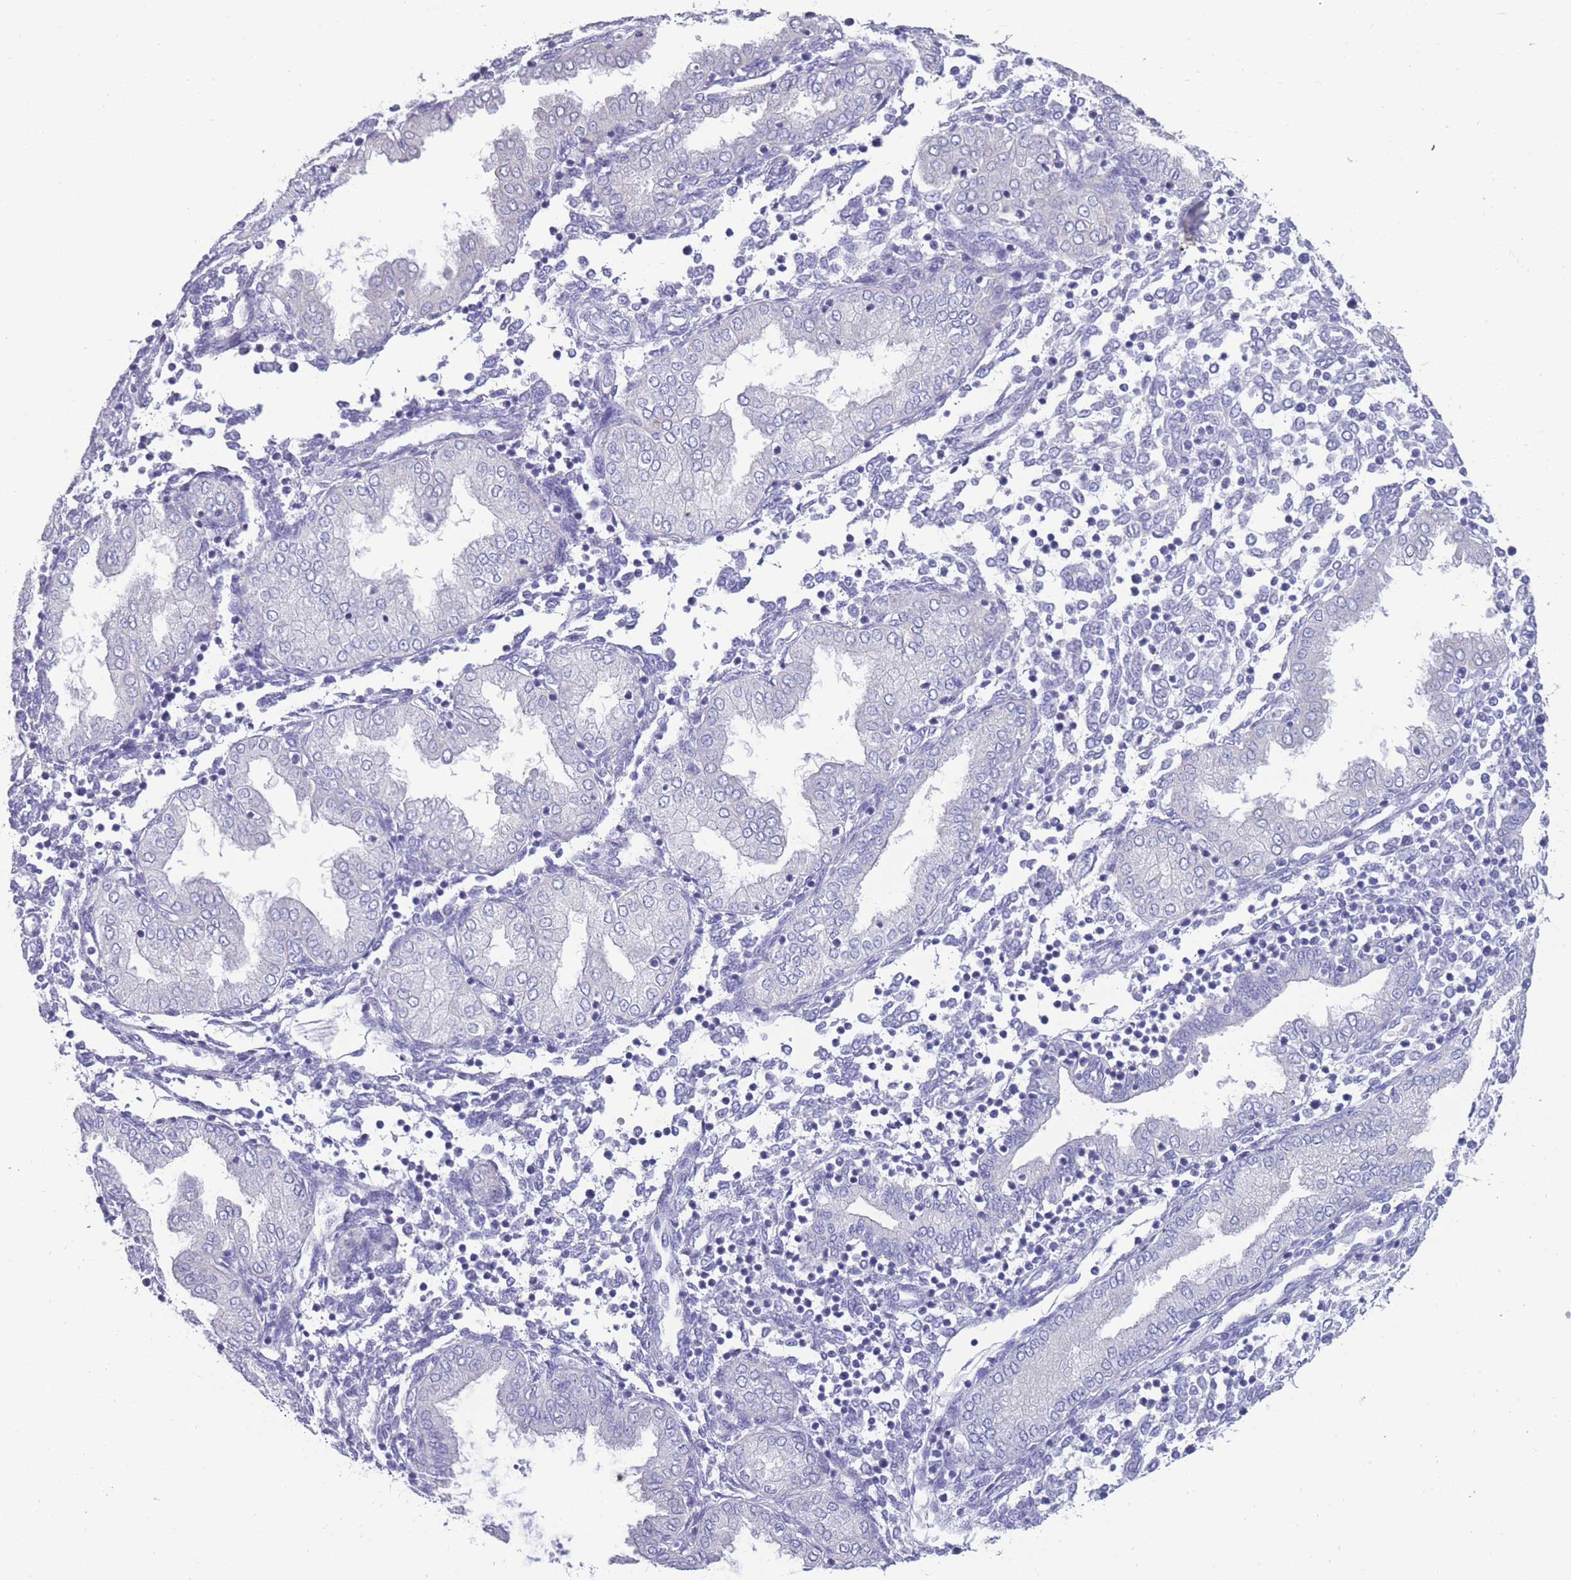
{"staining": {"intensity": "negative", "quantity": "none", "location": "none"}, "tissue": "endometrium", "cell_type": "Cells in endometrial stroma", "image_type": "normal", "snomed": [{"axis": "morphology", "description": "Normal tissue, NOS"}, {"axis": "topography", "description": "Endometrium"}], "caption": "High power microscopy histopathology image of an immunohistochemistry image of normal endometrium, revealing no significant expression in cells in endometrial stroma. (Stains: DAB (3,3'-diaminobenzidine) immunohistochemistry (IHC) with hematoxylin counter stain, Microscopy: brightfield microscopy at high magnification).", "gene": "INTS2", "patient": {"sex": "female", "age": 53}}